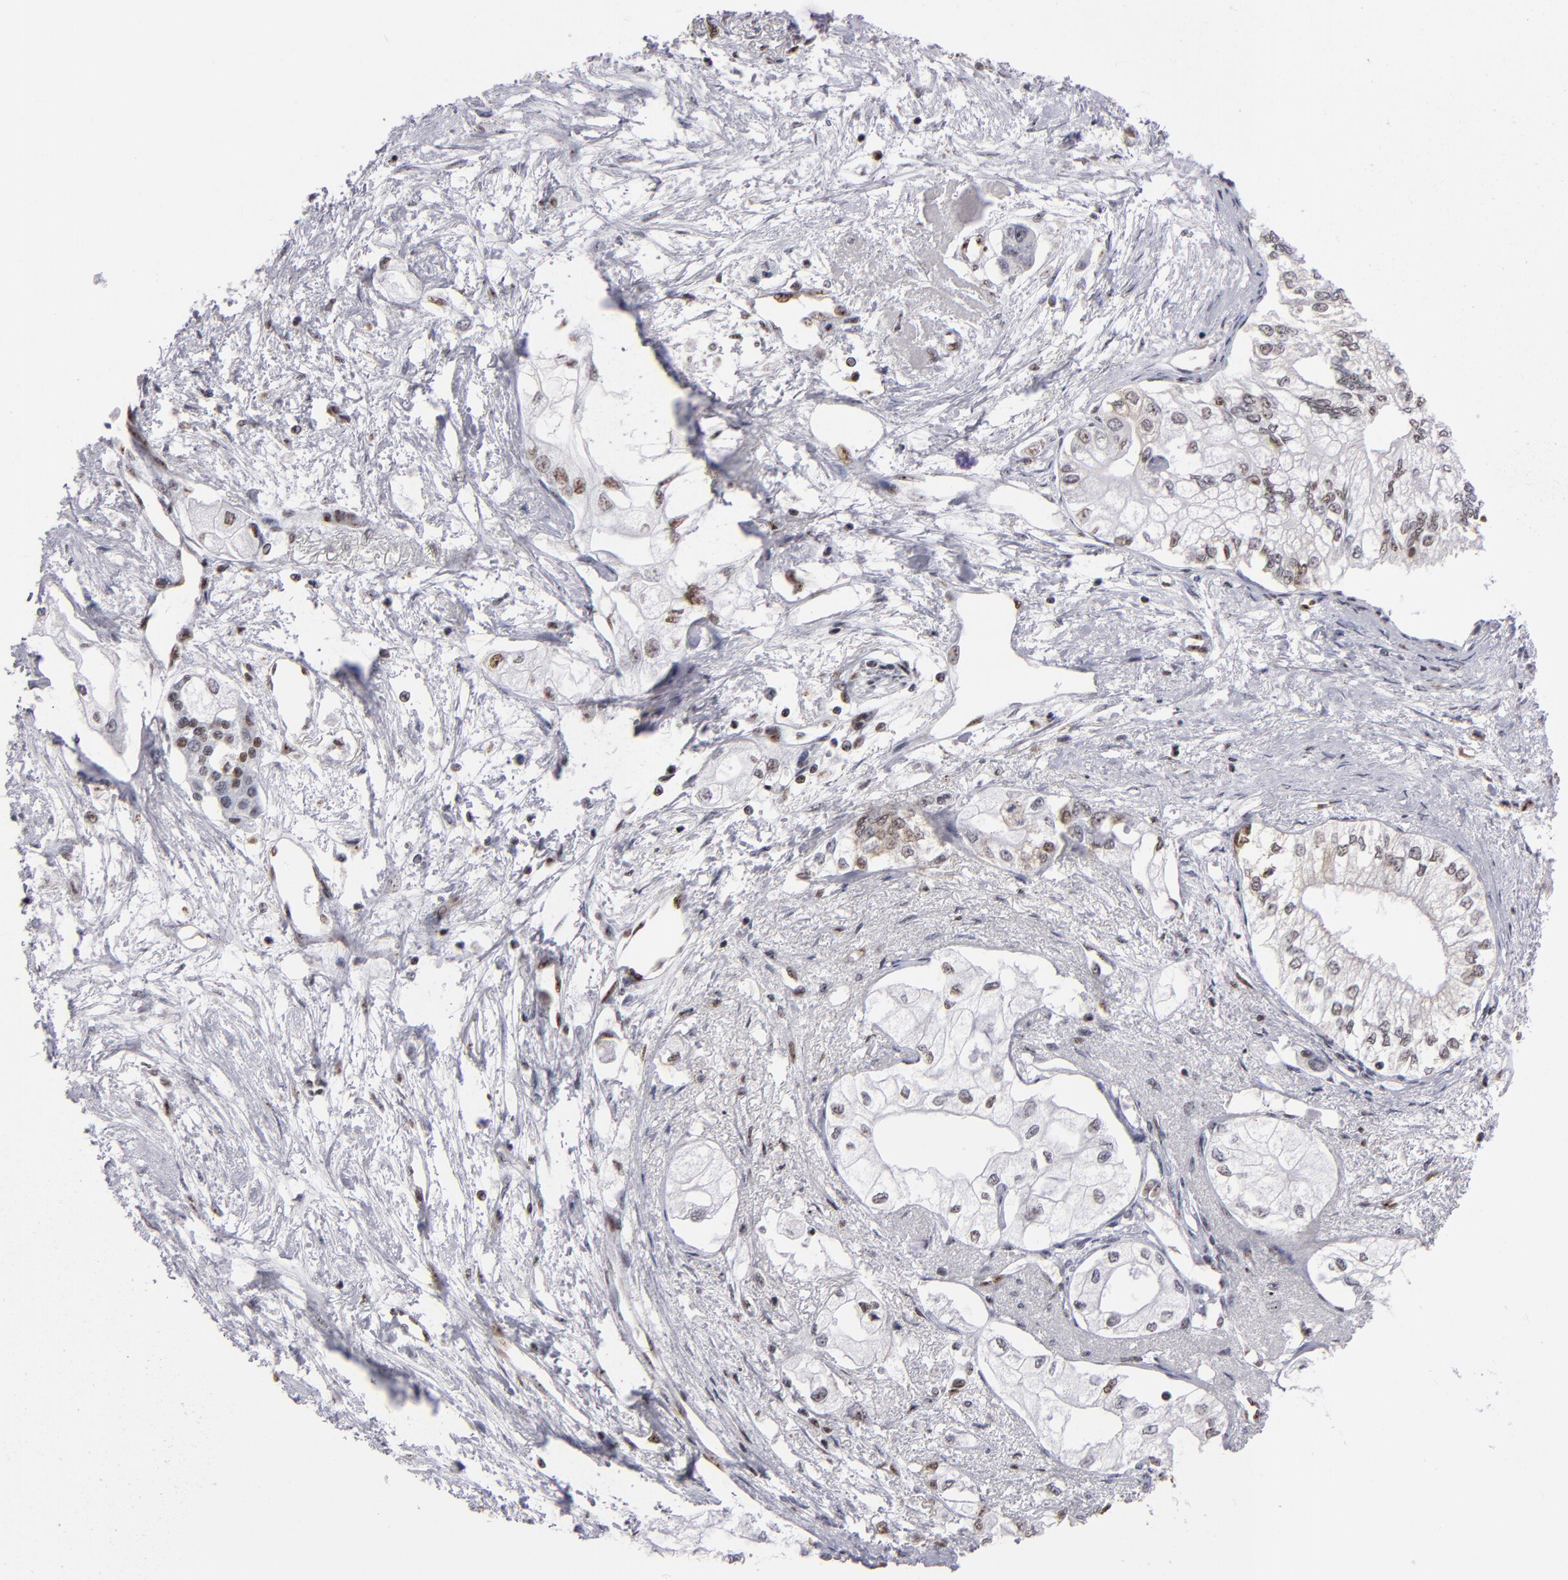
{"staining": {"intensity": "negative", "quantity": "none", "location": "none"}, "tissue": "pancreatic cancer", "cell_type": "Tumor cells", "image_type": "cancer", "snomed": [{"axis": "morphology", "description": "Adenocarcinoma, NOS"}, {"axis": "topography", "description": "Pancreas"}], "caption": "DAB immunohistochemical staining of human pancreatic adenocarcinoma displays no significant staining in tumor cells. (Stains: DAB IHC with hematoxylin counter stain, Microscopy: brightfield microscopy at high magnification).", "gene": "MRE11", "patient": {"sex": "male", "age": 79}}